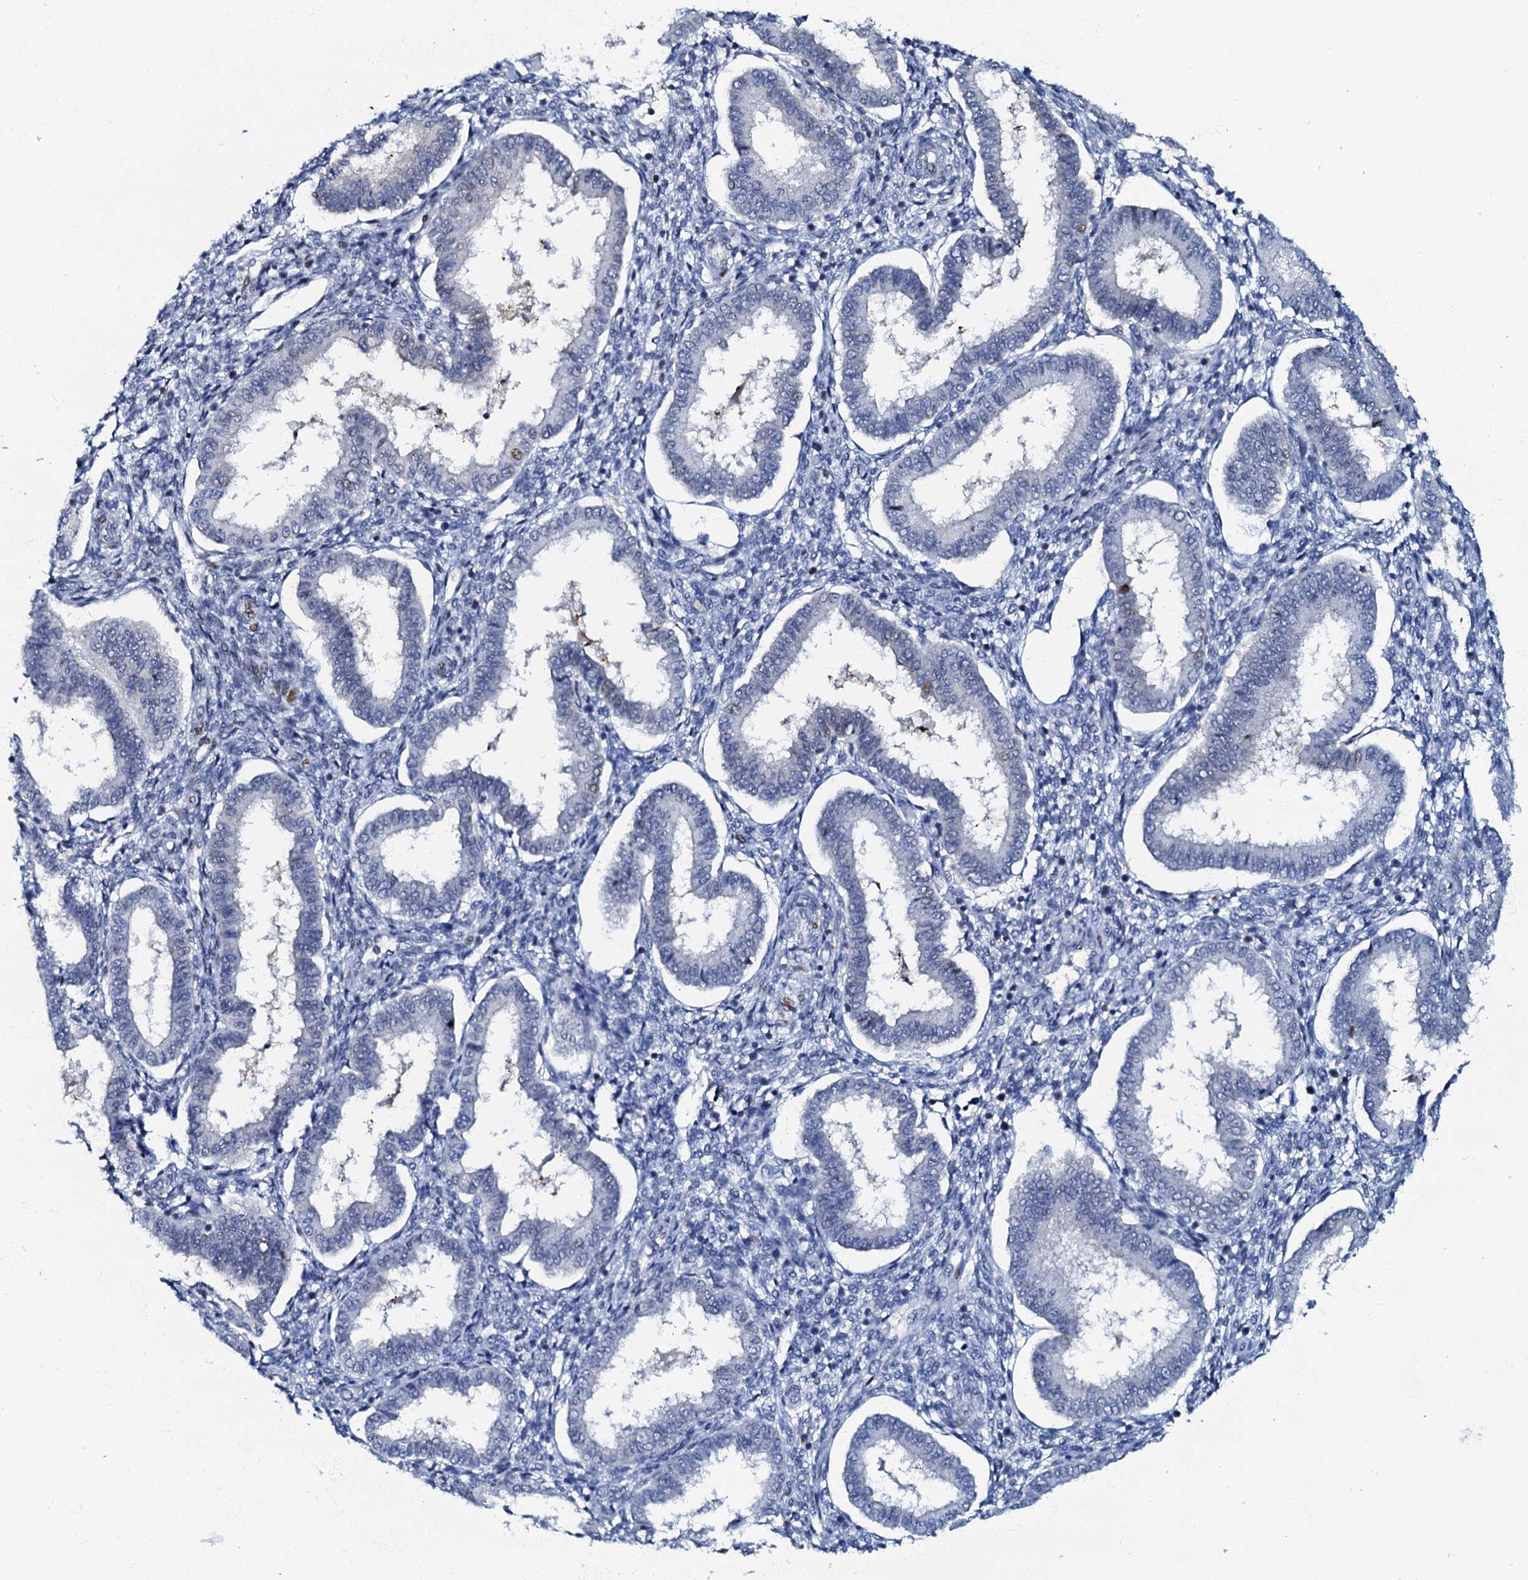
{"staining": {"intensity": "negative", "quantity": "none", "location": "none"}, "tissue": "endometrium", "cell_type": "Cells in endometrial stroma", "image_type": "normal", "snomed": [{"axis": "morphology", "description": "Normal tissue, NOS"}, {"axis": "topography", "description": "Endometrium"}], "caption": "The micrograph demonstrates no significant positivity in cells in endometrial stroma of endometrium.", "gene": "MFSD5", "patient": {"sex": "female", "age": 24}}